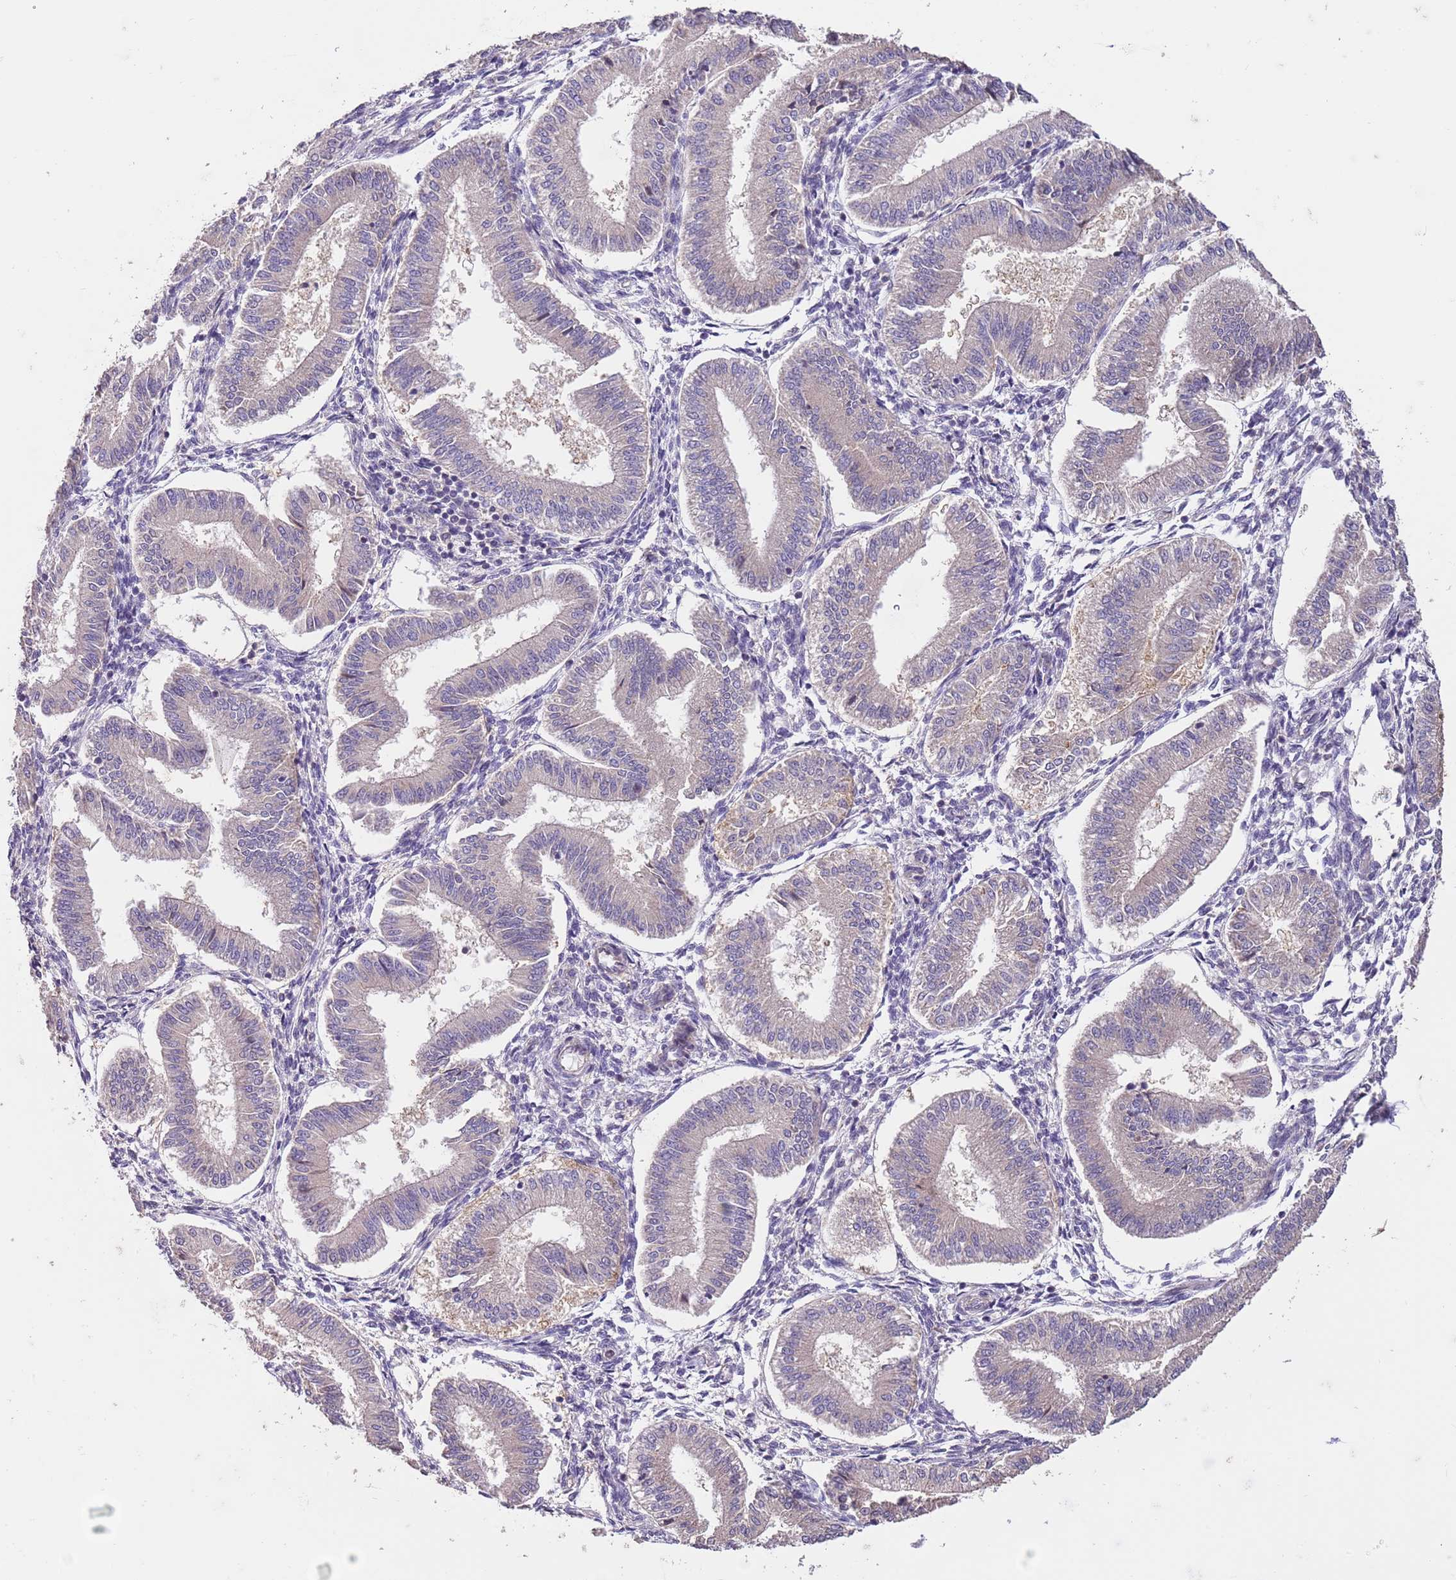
{"staining": {"intensity": "negative", "quantity": "none", "location": "none"}, "tissue": "endometrium", "cell_type": "Cells in endometrial stroma", "image_type": "normal", "snomed": [{"axis": "morphology", "description": "Normal tissue, NOS"}, {"axis": "topography", "description": "Endometrium"}], "caption": "High magnification brightfield microscopy of benign endometrium stained with DAB (brown) and counterstained with hematoxylin (blue): cells in endometrial stroma show no significant staining. (DAB (3,3'-diaminobenzidine) immunohistochemistry visualized using brightfield microscopy, high magnification).", "gene": "FAM89B", "patient": {"sex": "female", "age": 39}}